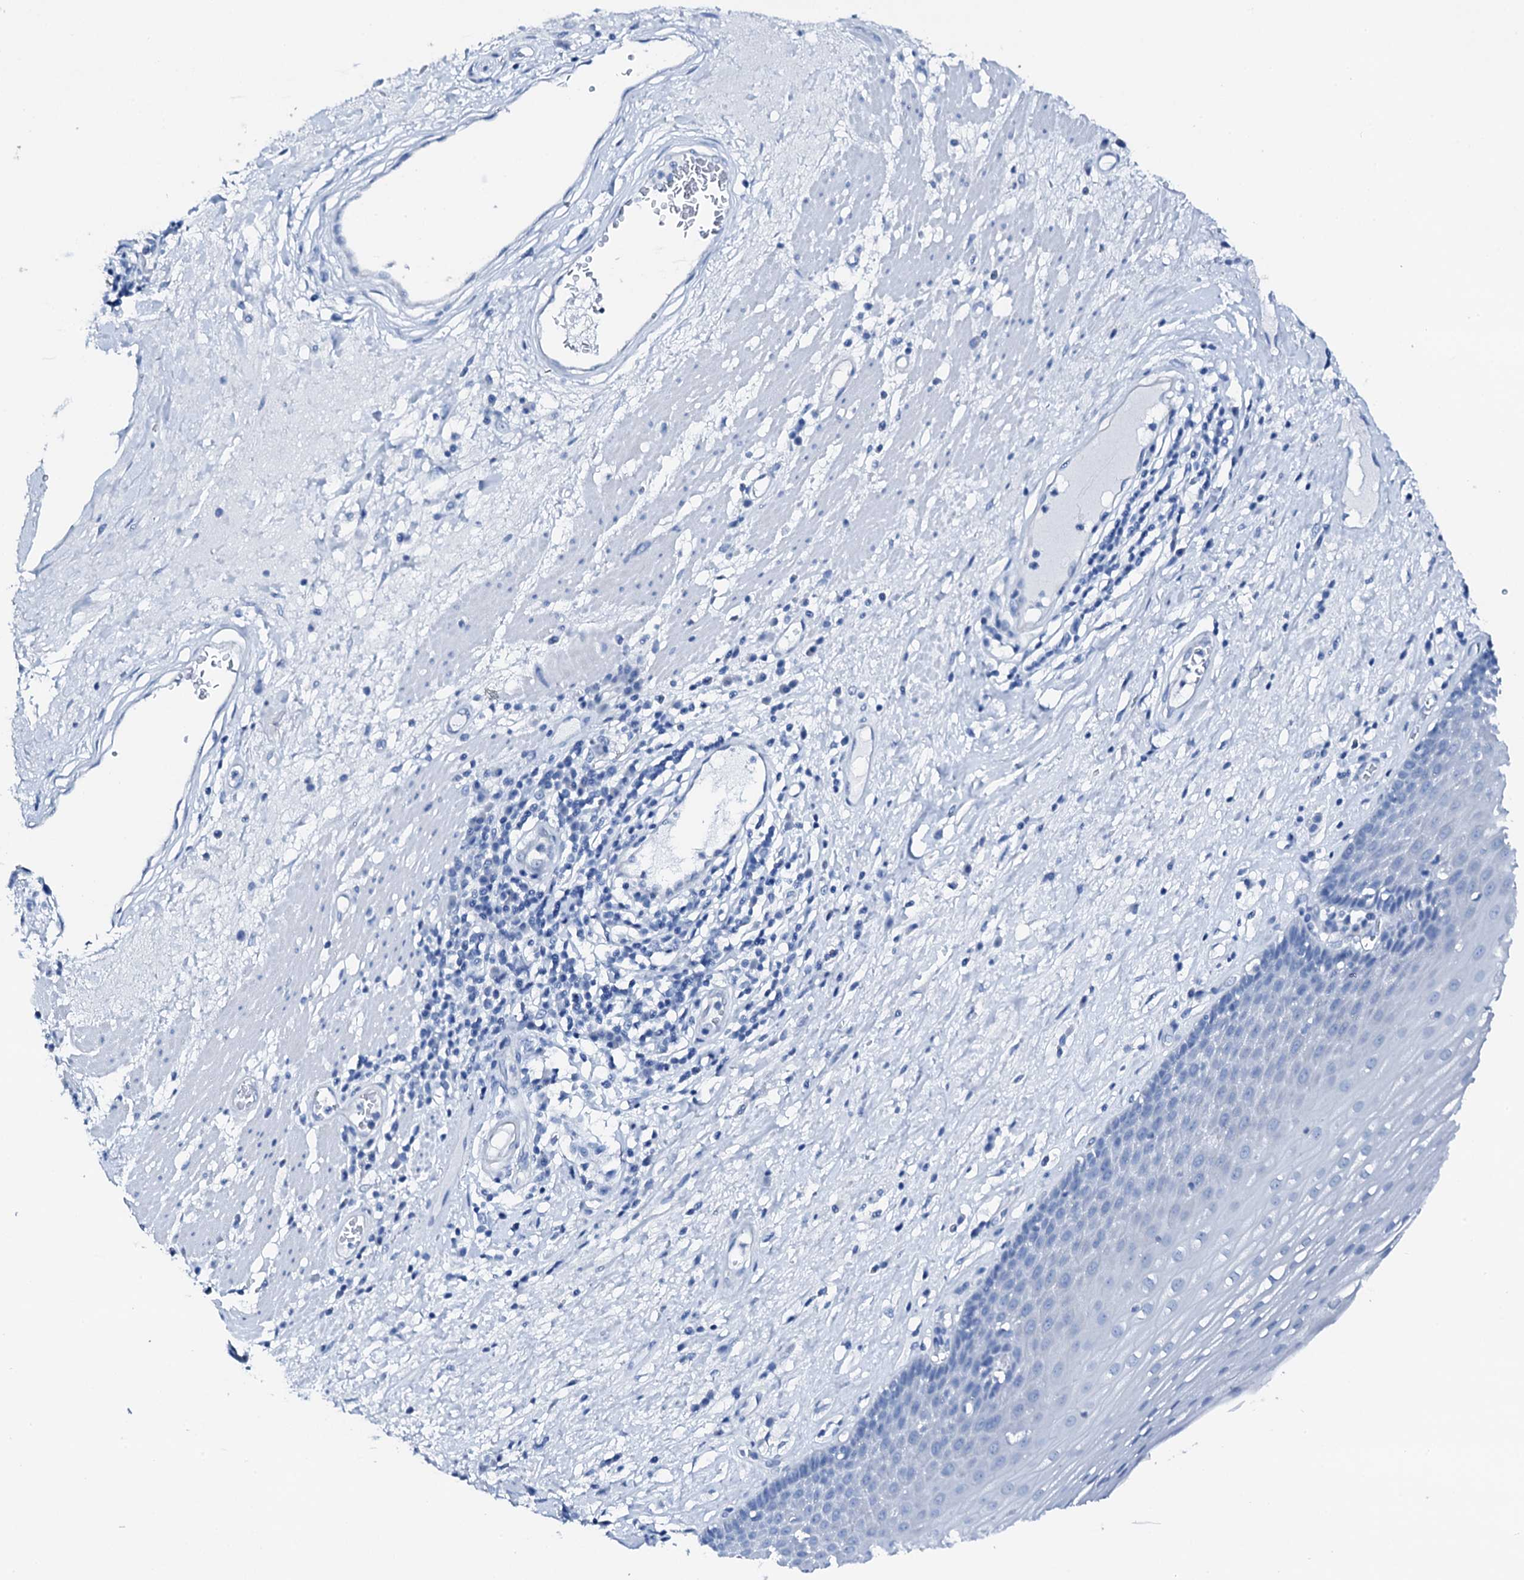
{"staining": {"intensity": "negative", "quantity": "none", "location": "none"}, "tissue": "esophagus", "cell_type": "Squamous epithelial cells", "image_type": "normal", "snomed": [{"axis": "morphology", "description": "Normal tissue, NOS"}, {"axis": "topography", "description": "Esophagus"}], "caption": "Esophagus stained for a protein using immunohistochemistry (IHC) reveals no positivity squamous epithelial cells.", "gene": "PTH", "patient": {"sex": "male", "age": 62}}